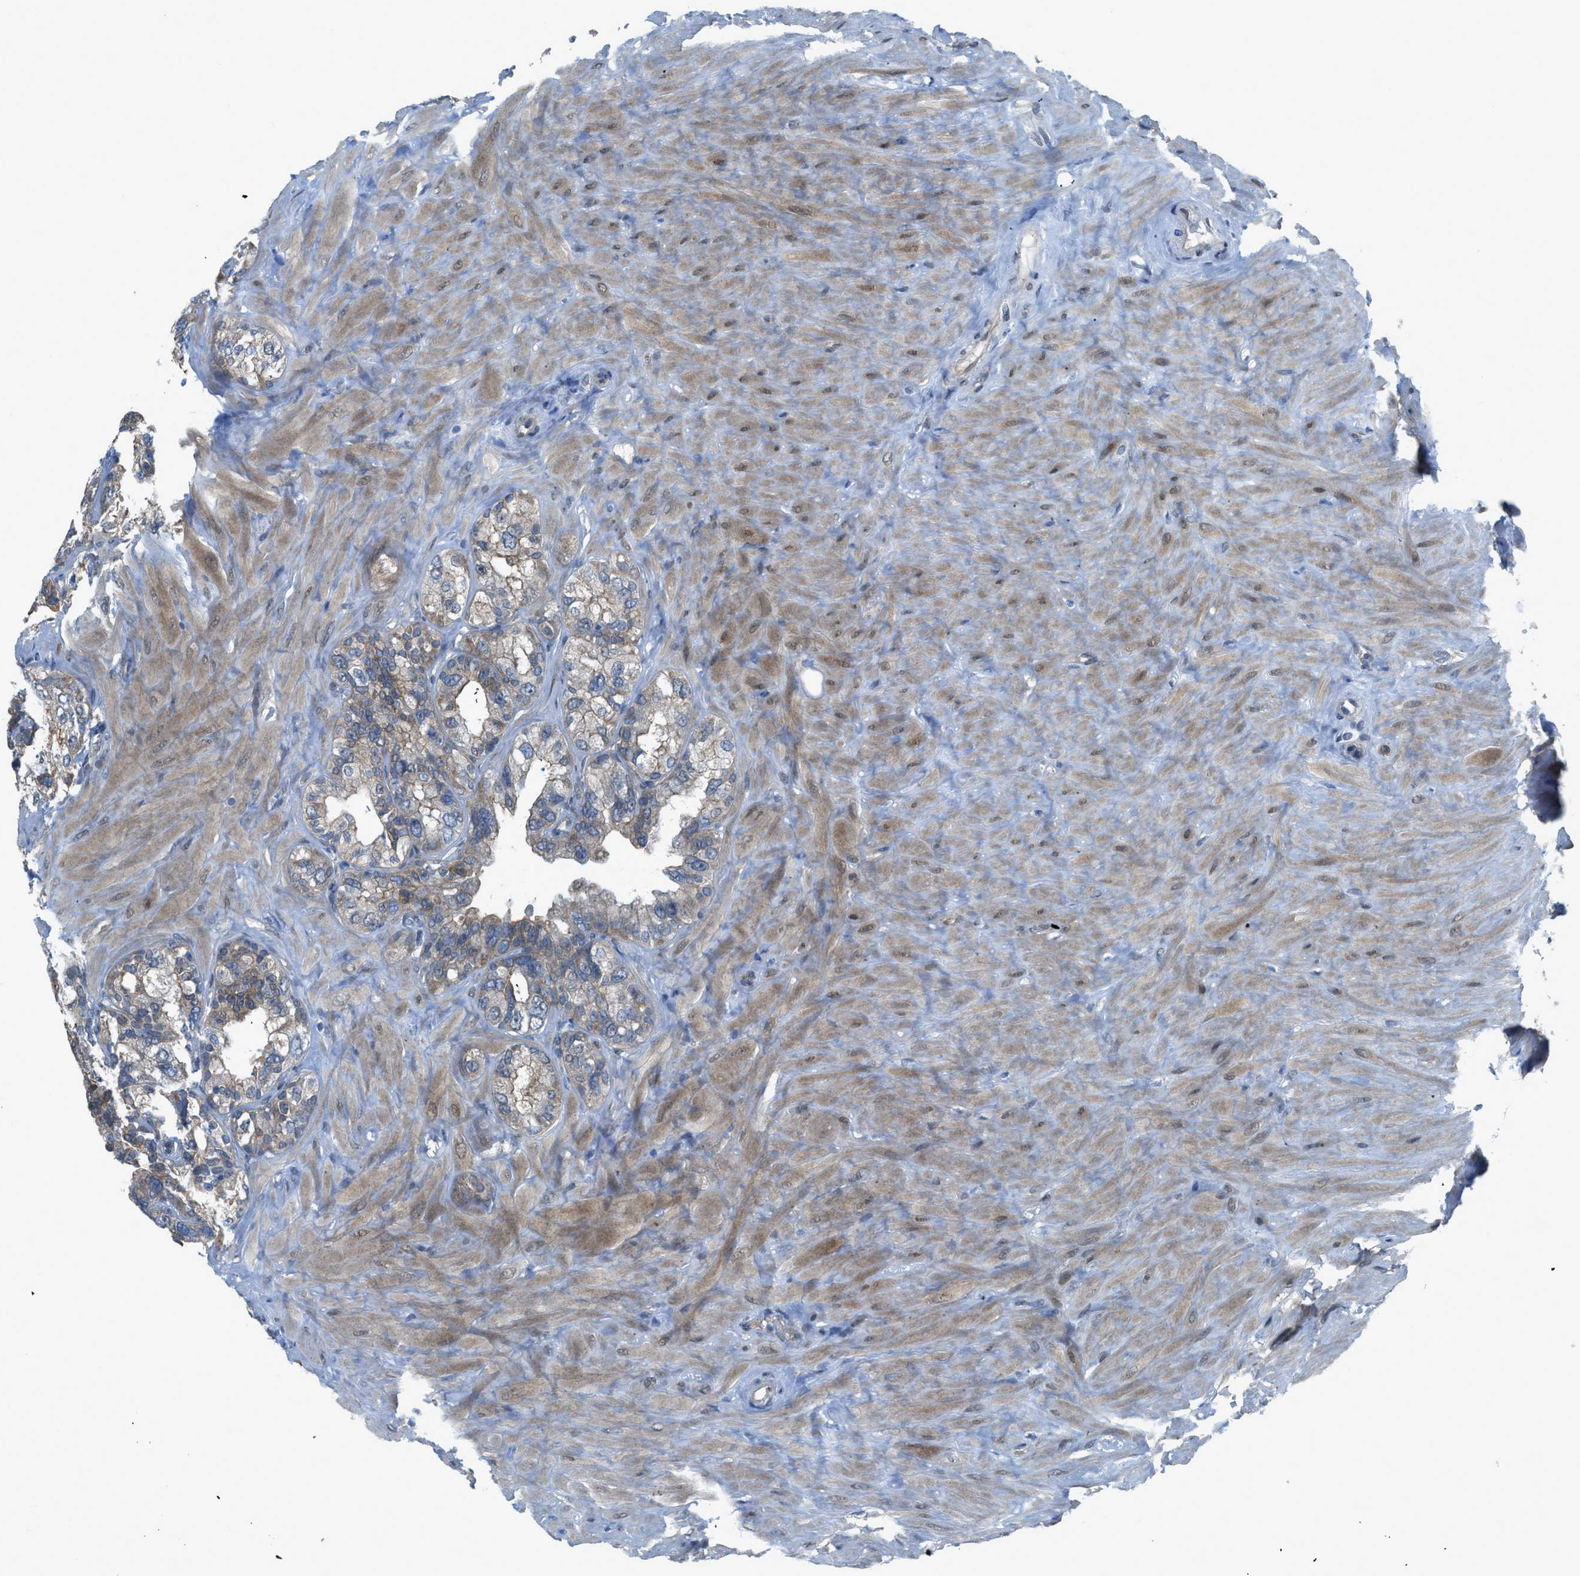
{"staining": {"intensity": "weak", "quantity": "25%-75%", "location": "cytoplasmic/membranous"}, "tissue": "seminal vesicle", "cell_type": "Glandular cells", "image_type": "normal", "snomed": [{"axis": "morphology", "description": "Normal tissue, NOS"}, {"axis": "topography", "description": "Seminal veicle"}], "caption": "A brown stain highlights weak cytoplasmic/membranous expression of a protein in glandular cells of normal human seminal vesicle. (brown staining indicates protein expression, while blue staining denotes nuclei).", "gene": "PRKN", "patient": {"sex": "male", "age": 68}}